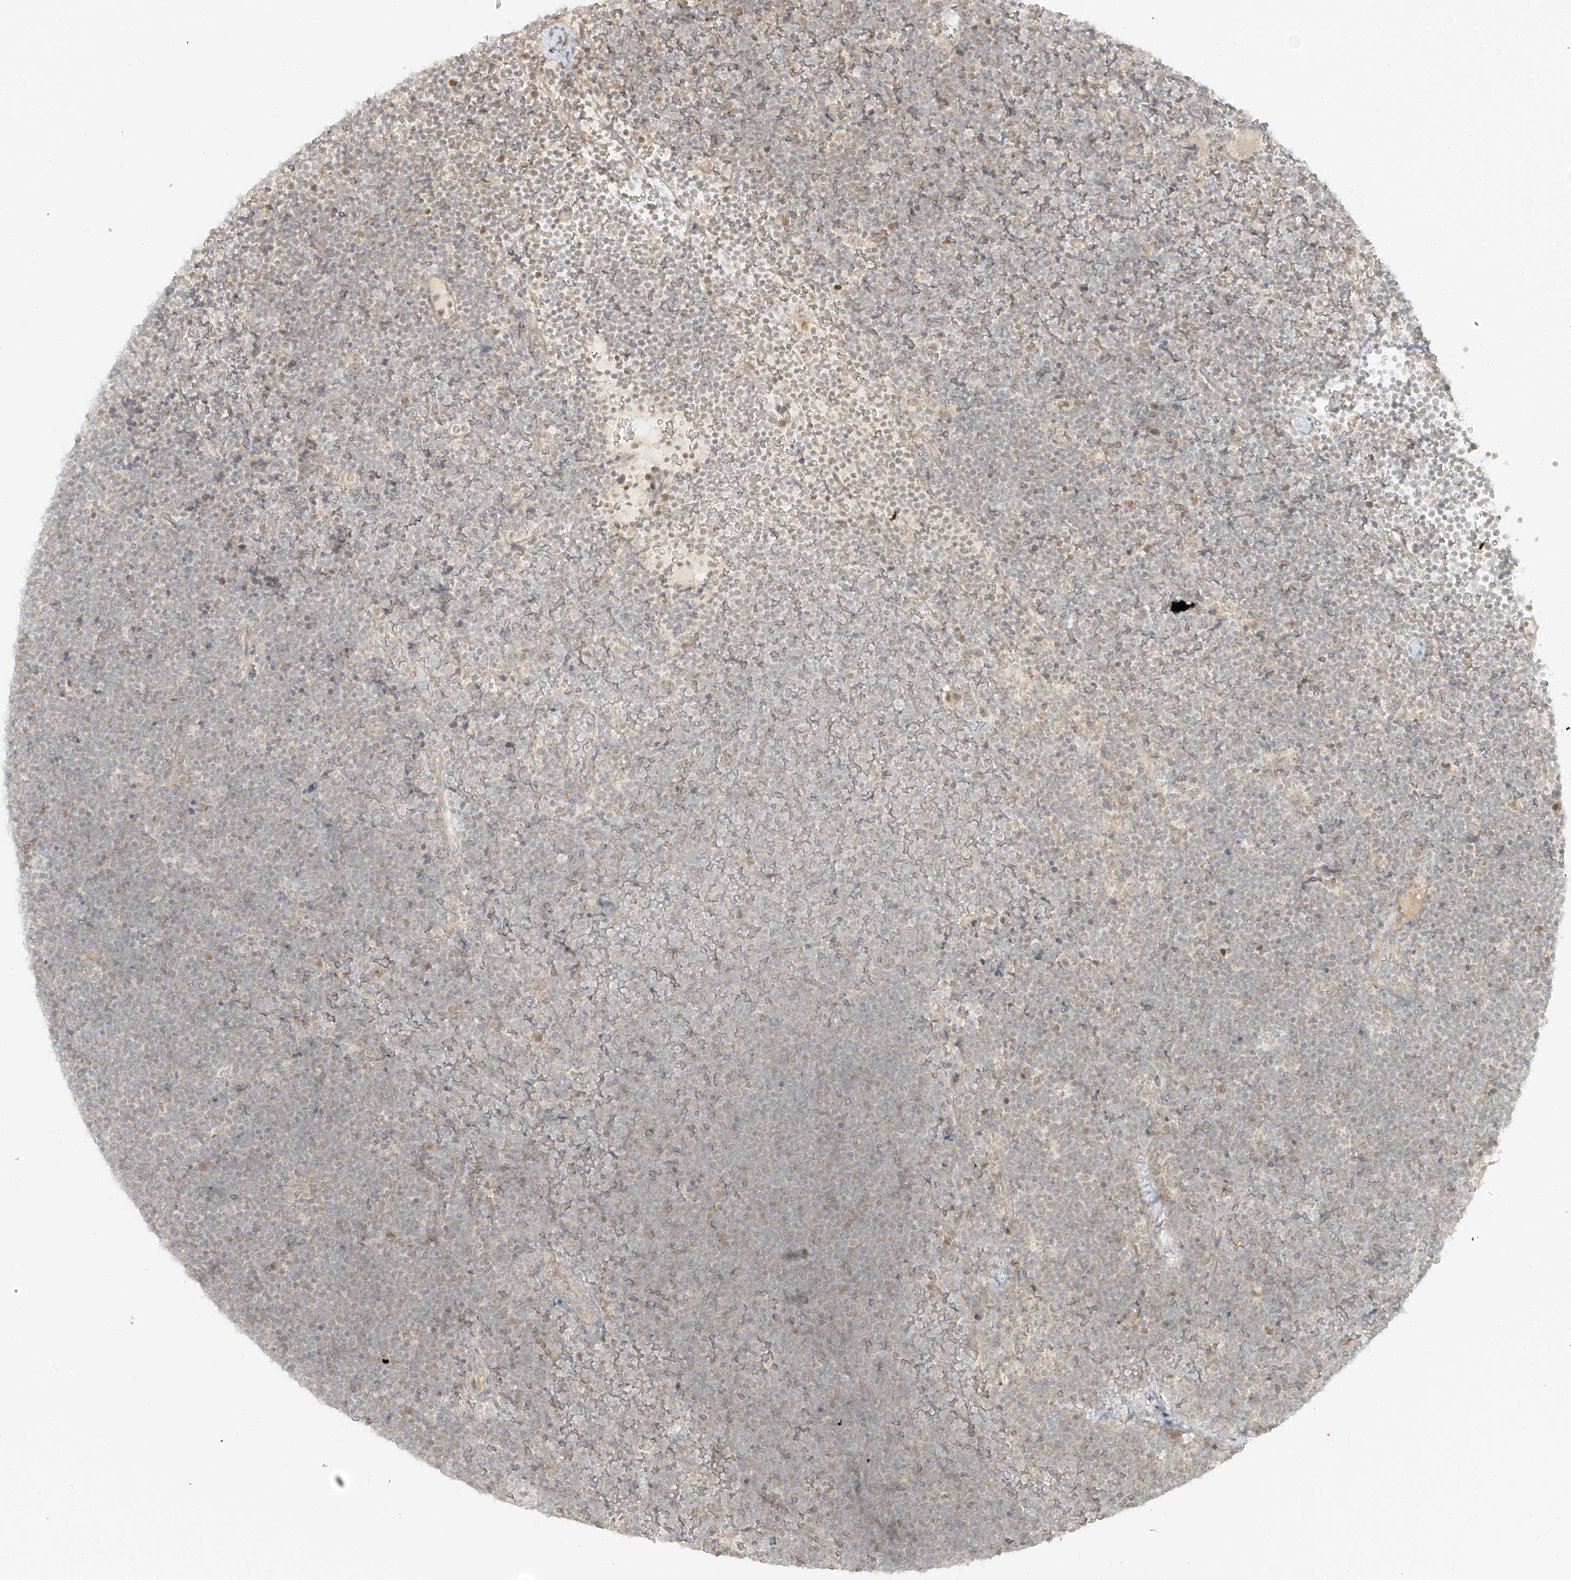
{"staining": {"intensity": "negative", "quantity": "none", "location": "none"}, "tissue": "lymphoma", "cell_type": "Tumor cells", "image_type": "cancer", "snomed": [{"axis": "morphology", "description": "Malignant lymphoma, non-Hodgkin's type, High grade"}, {"axis": "topography", "description": "Lymph node"}], "caption": "An image of high-grade malignant lymphoma, non-Hodgkin's type stained for a protein demonstrates no brown staining in tumor cells. (Brightfield microscopy of DAB immunohistochemistry (IHC) at high magnification).", "gene": "MIPEP", "patient": {"sex": "male", "age": 13}}